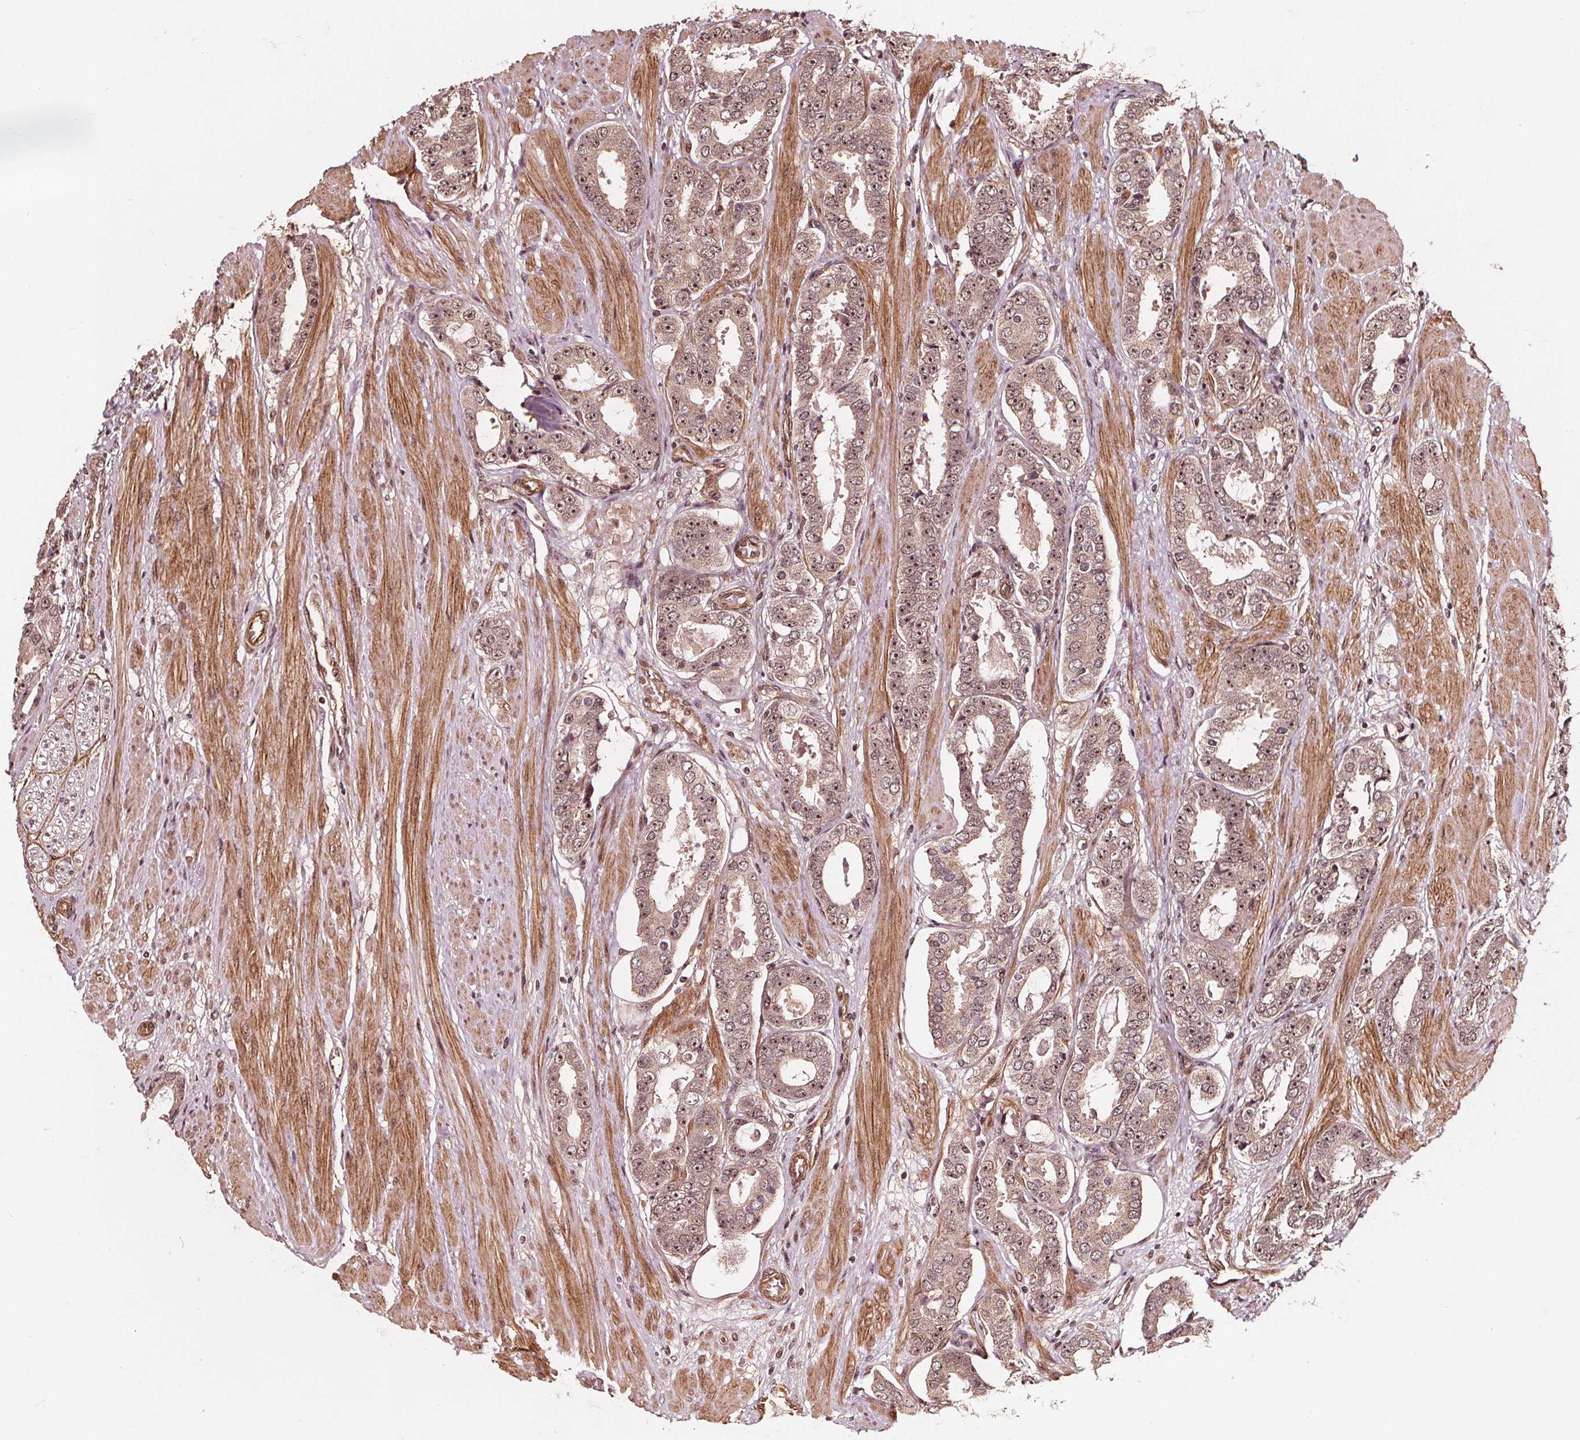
{"staining": {"intensity": "weak", "quantity": ">75%", "location": "cytoplasmic/membranous,nuclear"}, "tissue": "prostate cancer", "cell_type": "Tumor cells", "image_type": "cancer", "snomed": [{"axis": "morphology", "description": "Adenocarcinoma, High grade"}, {"axis": "topography", "description": "Prostate"}], "caption": "Protein expression analysis of high-grade adenocarcinoma (prostate) shows weak cytoplasmic/membranous and nuclear positivity in approximately >75% of tumor cells. (DAB IHC, brown staining for protein, blue staining for nuclei).", "gene": "EXOSC9", "patient": {"sex": "male", "age": 63}}